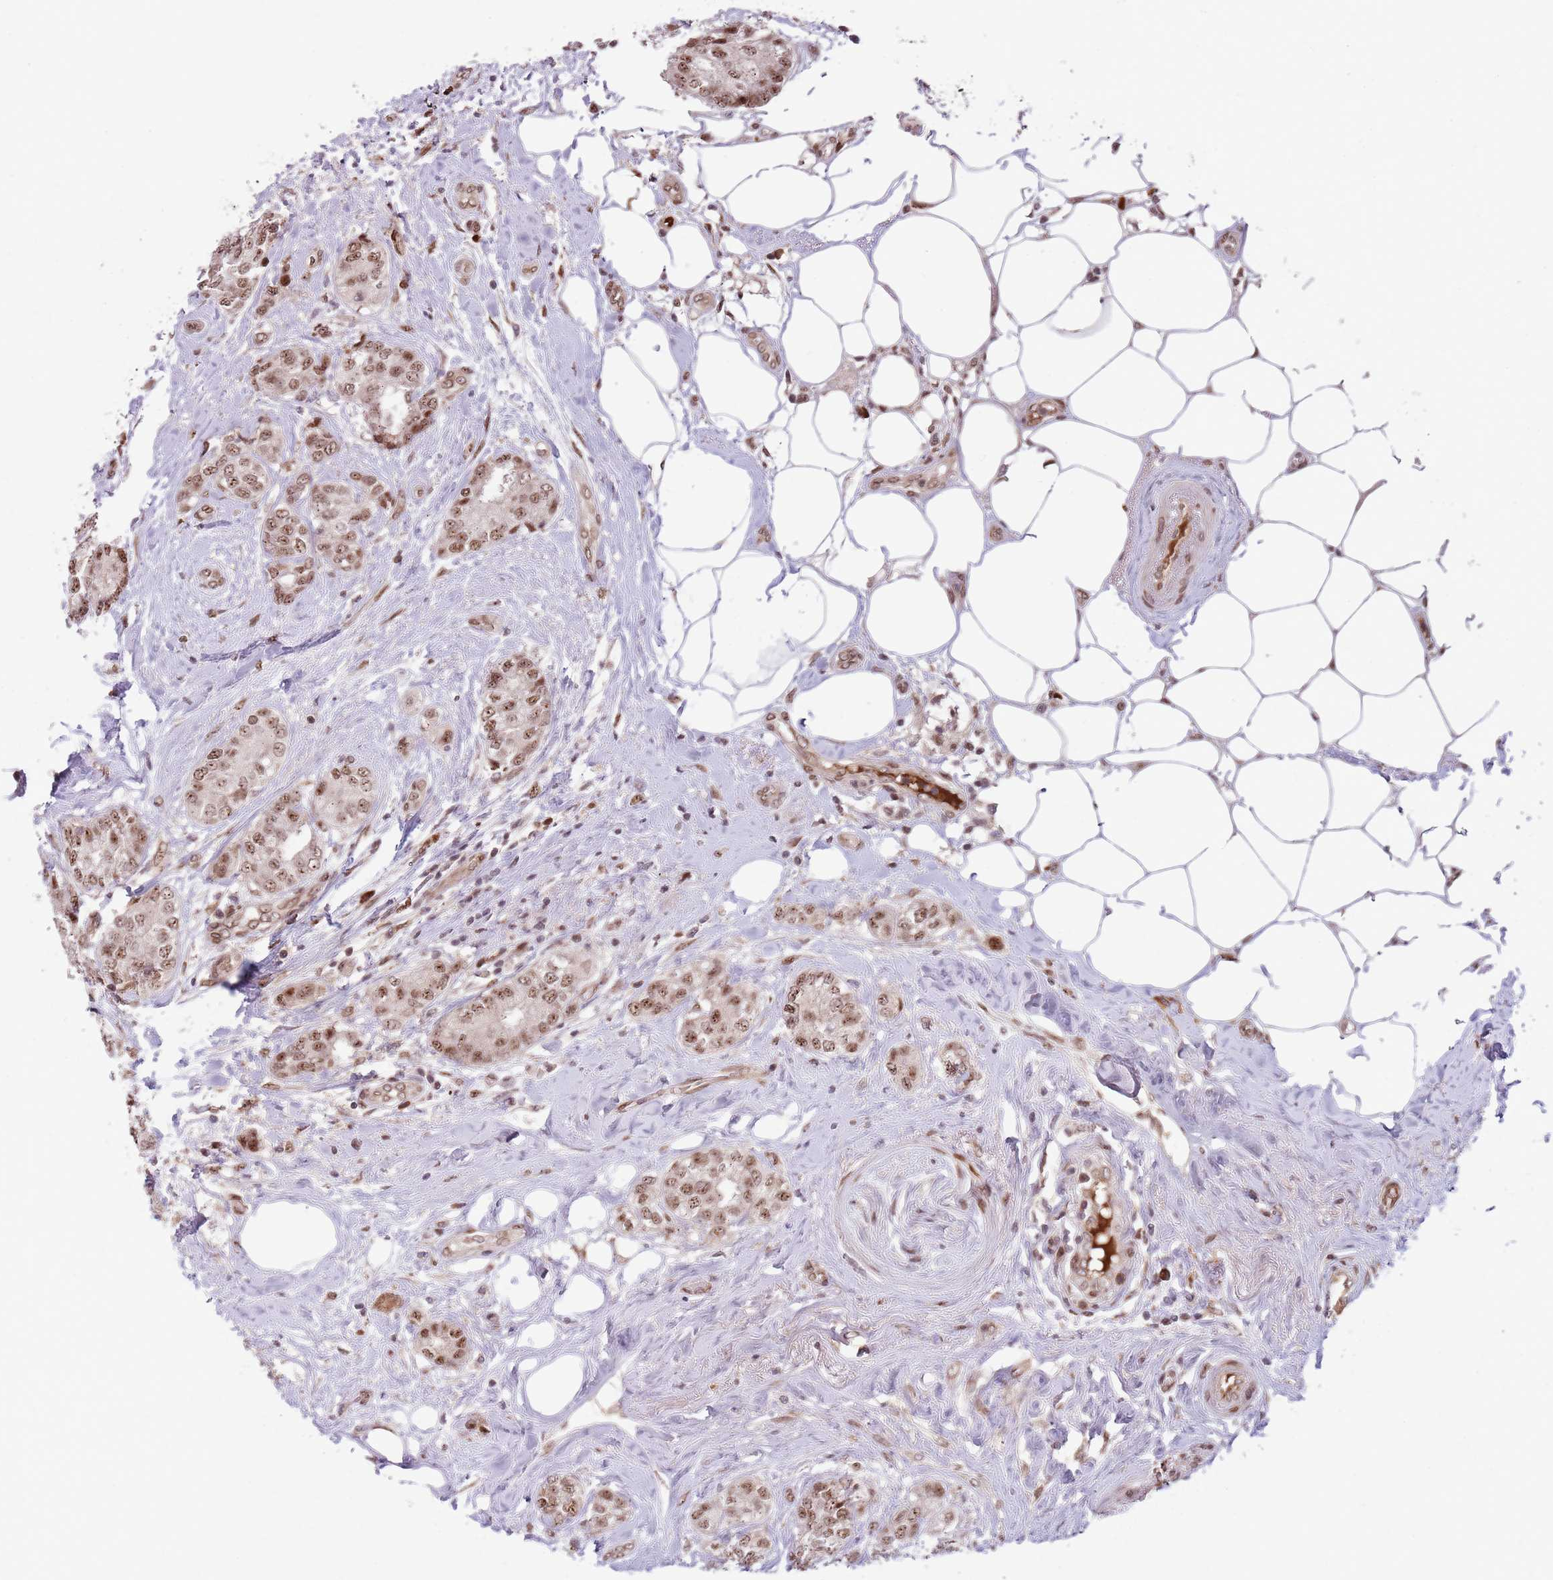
{"staining": {"intensity": "moderate", "quantity": ">75%", "location": "nuclear"}, "tissue": "breast cancer", "cell_type": "Tumor cells", "image_type": "cancer", "snomed": [{"axis": "morphology", "description": "Duct carcinoma"}, {"axis": "topography", "description": "Breast"}], "caption": "Immunohistochemistry of human infiltrating ductal carcinoma (breast) shows medium levels of moderate nuclear staining in about >75% of tumor cells.", "gene": "SIPA1L3", "patient": {"sex": "female", "age": 73}}